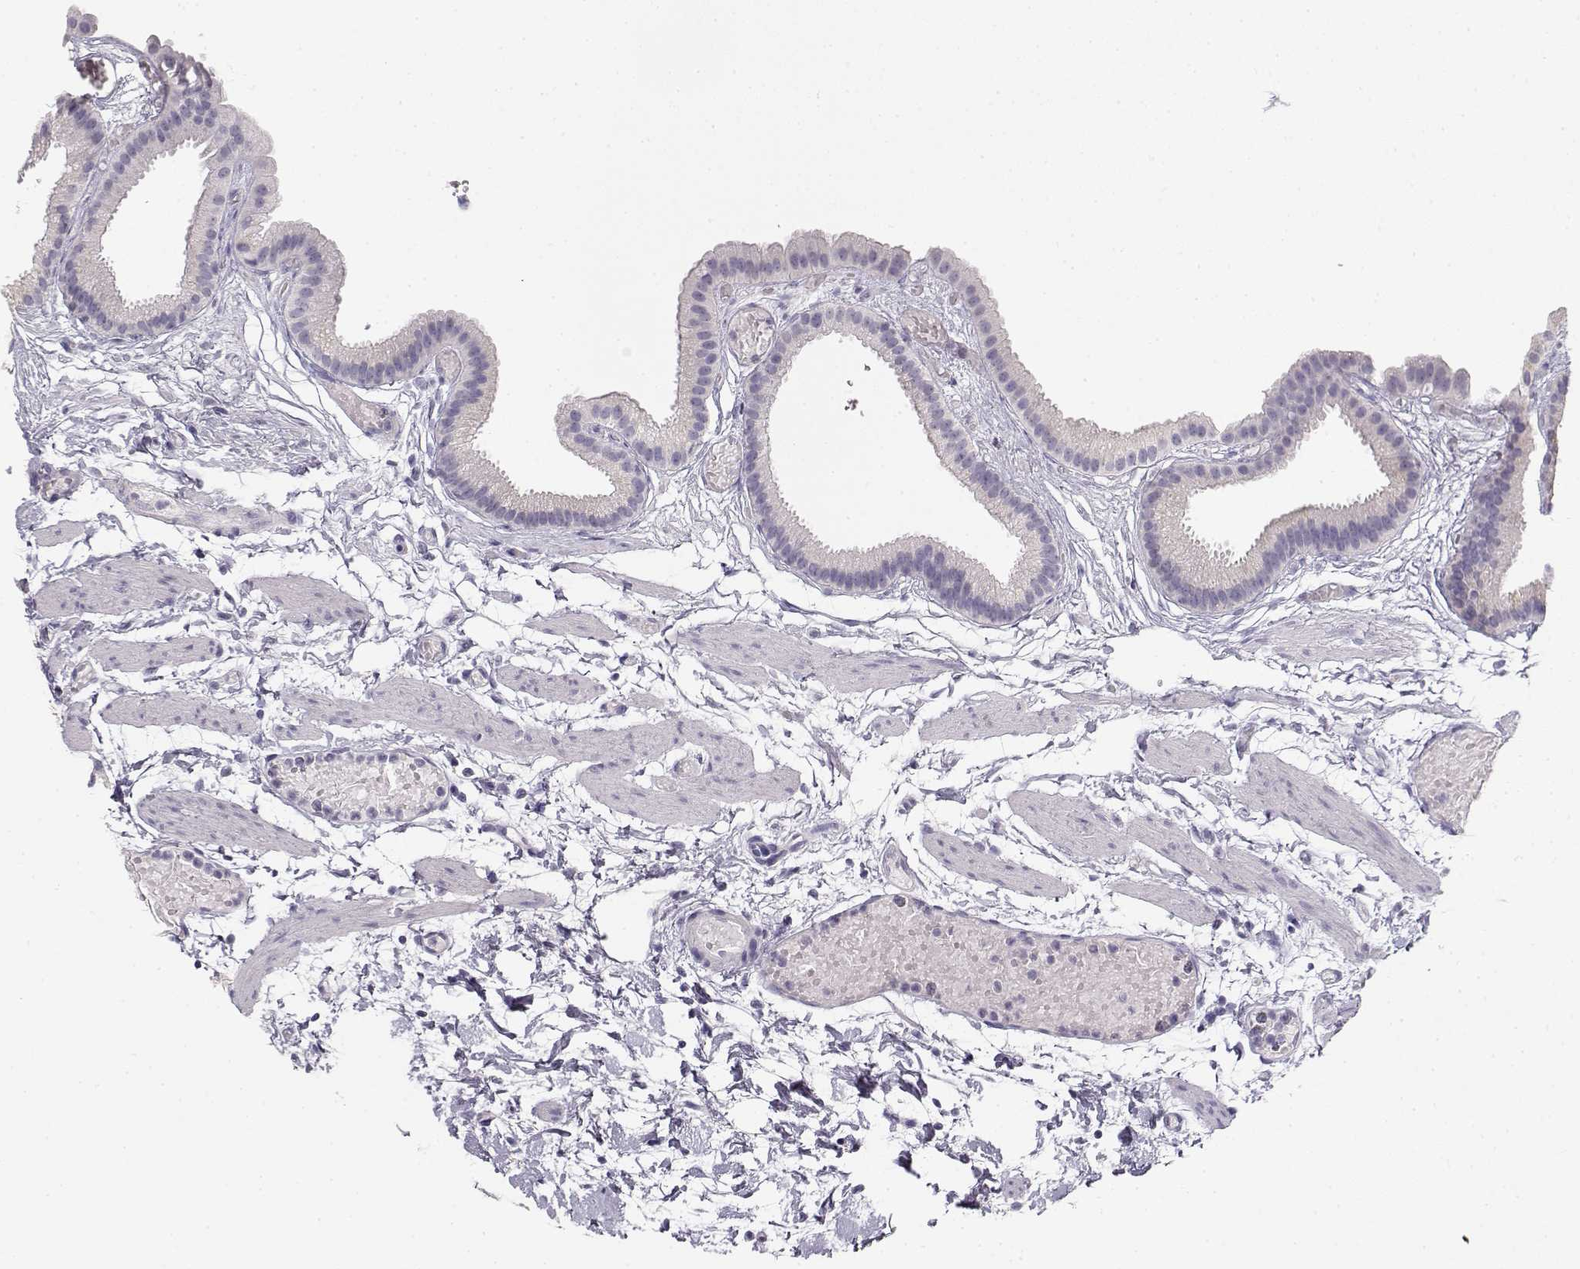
{"staining": {"intensity": "negative", "quantity": "none", "location": "none"}, "tissue": "gallbladder", "cell_type": "Glandular cells", "image_type": "normal", "snomed": [{"axis": "morphology", "description": "Normal tissue, NOS"}, {"axis": "topography", "description": "Gallbladder"}], "caption": "Immunohistochemistry image of benign gallbladder stained for a protein (brown), which reveals no positivity in glandular cells.", "gene": "NUTM1", "patient": {"sex": "female", "age": 45}}